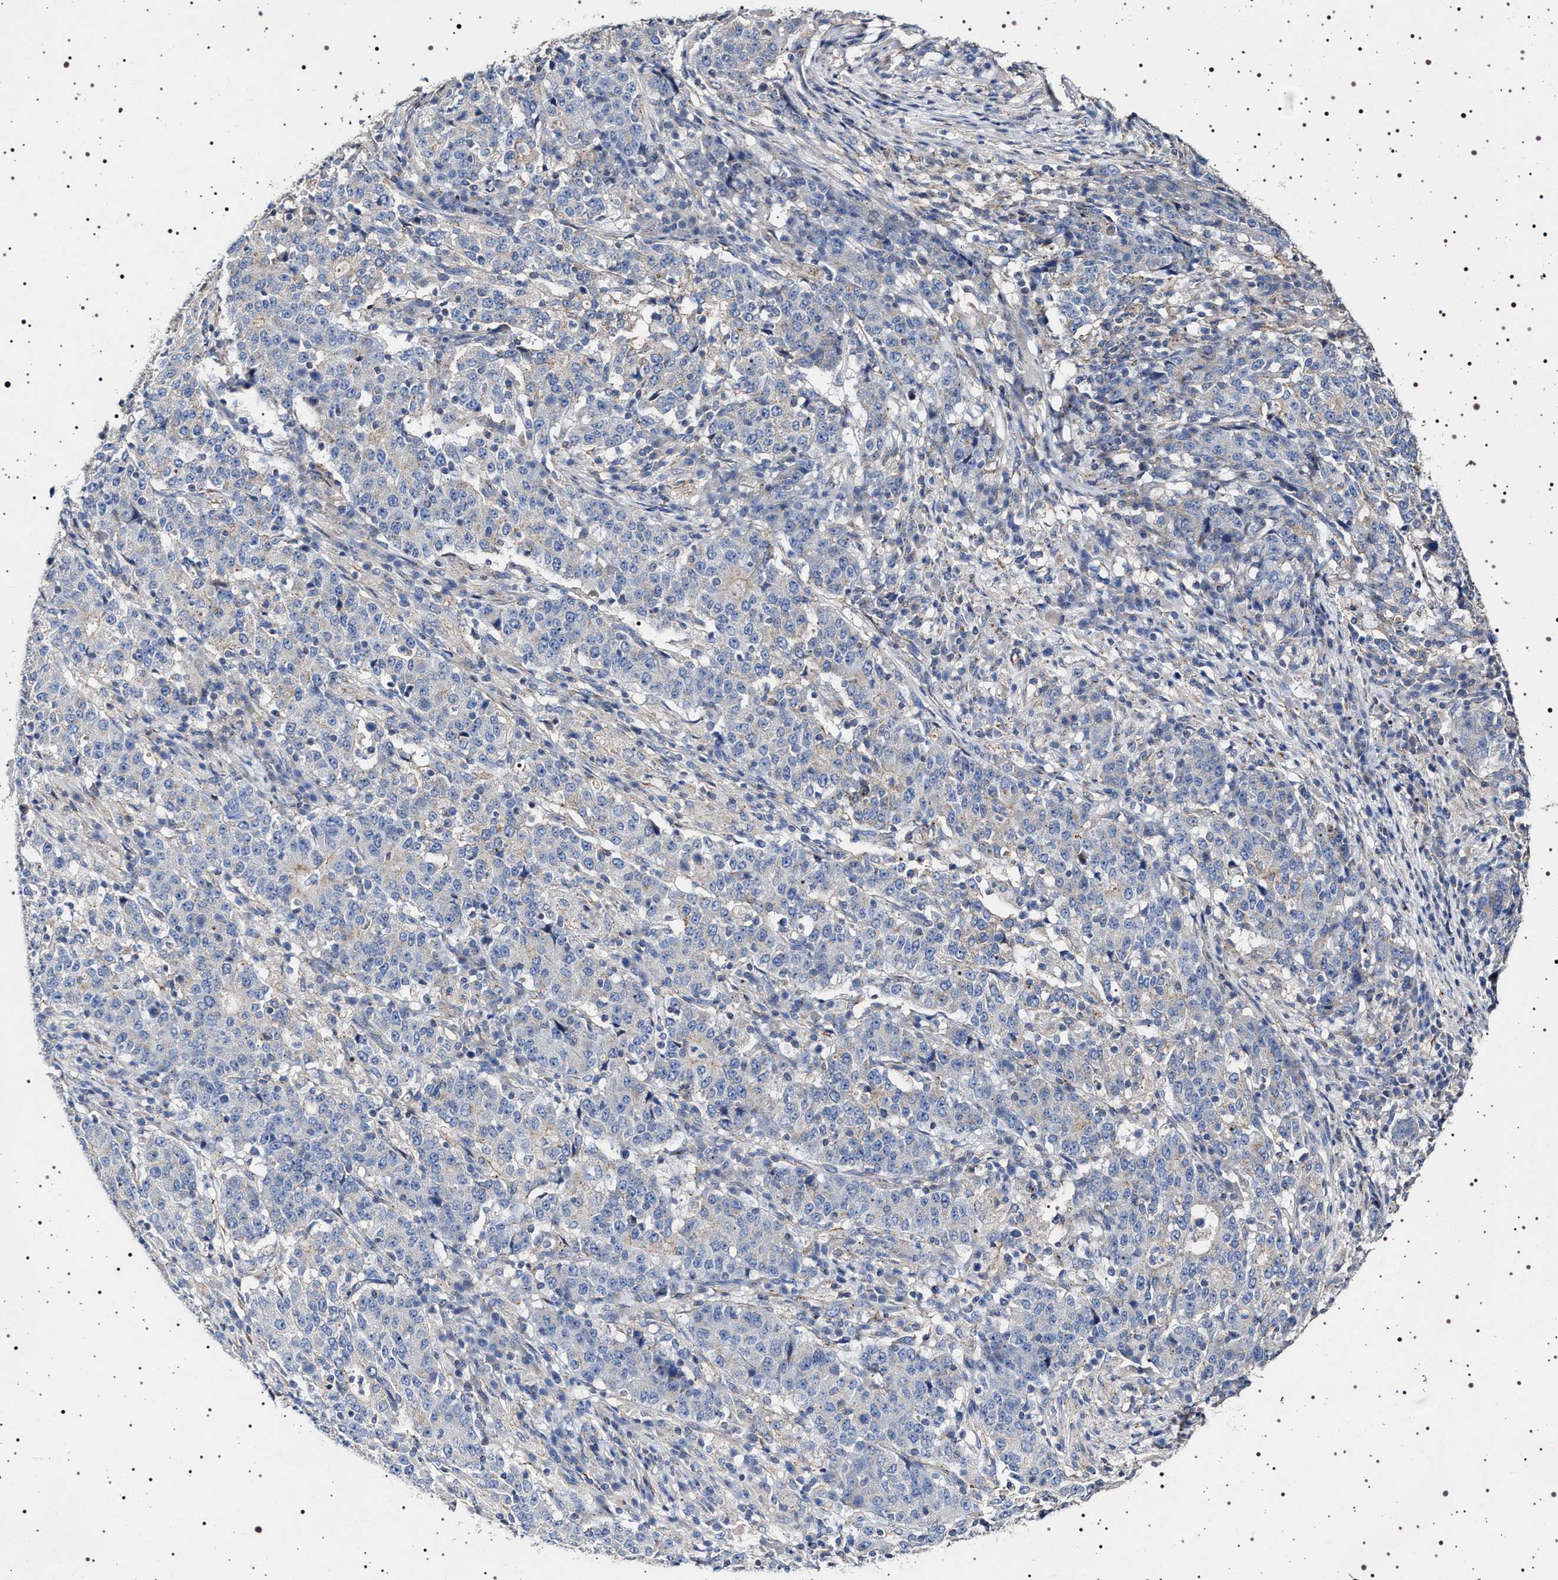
{"staining": {"intensity": "negative", "quantity": "none", "location": "none"}, "tissue": "stomach cancer", "cell_type": "Tumor cells", "image_type": "cancer", "snomed": [{"axis": "morphology", "description": "Adenocarcinoma, NOS"}, {"axis": "topography", "description": "Stomach"}], "caption": "A histopathology image of stomach cancer (adenocarcinoma) stained for a protein displays no brown staining in tumor cells.", "gene": "NAALADL2", "patient": {"sex": "male", "age": 59}}